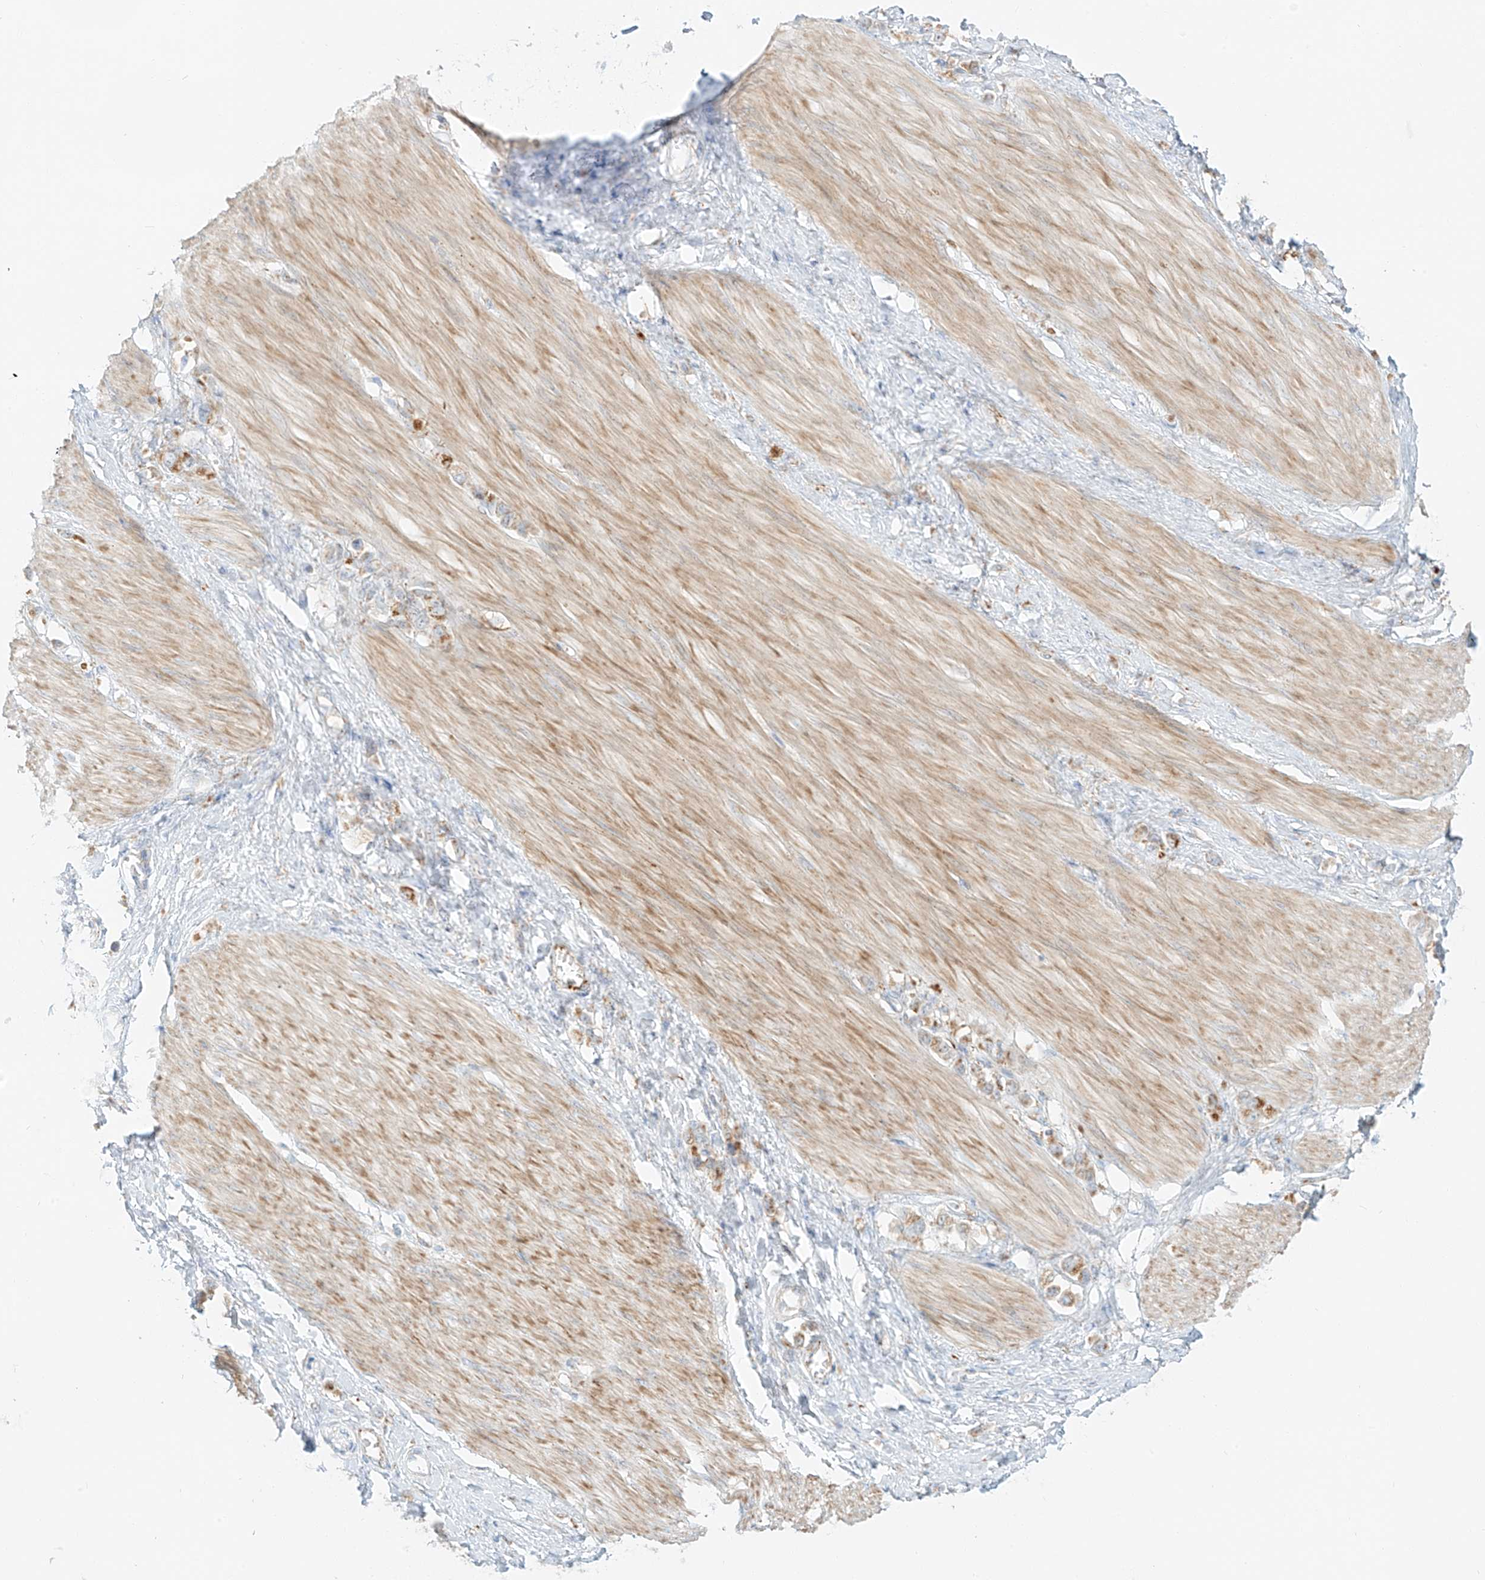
{"staining": {"intensity": "moderate", "quantity": ">75%", "location": "cytoplasmic/membranous"}, "tissue": "stomach cancer", "cell_type": "Tumor cells", "image_type": "cancer", "snomed": [{"axis": "morphology", "description": "Adenocarcinoma, NOS"}, {"axis": "topography", "description": "Stomach"}], "caption": "Moderate cytoplasmic/membranous expression for a protein is present in approximately >75% of tumor cells of stomach cancer (adenocarcinoma) using IHC.", "gene": "SLC35F6", "patient": {"sex": "female", "age": 65}}